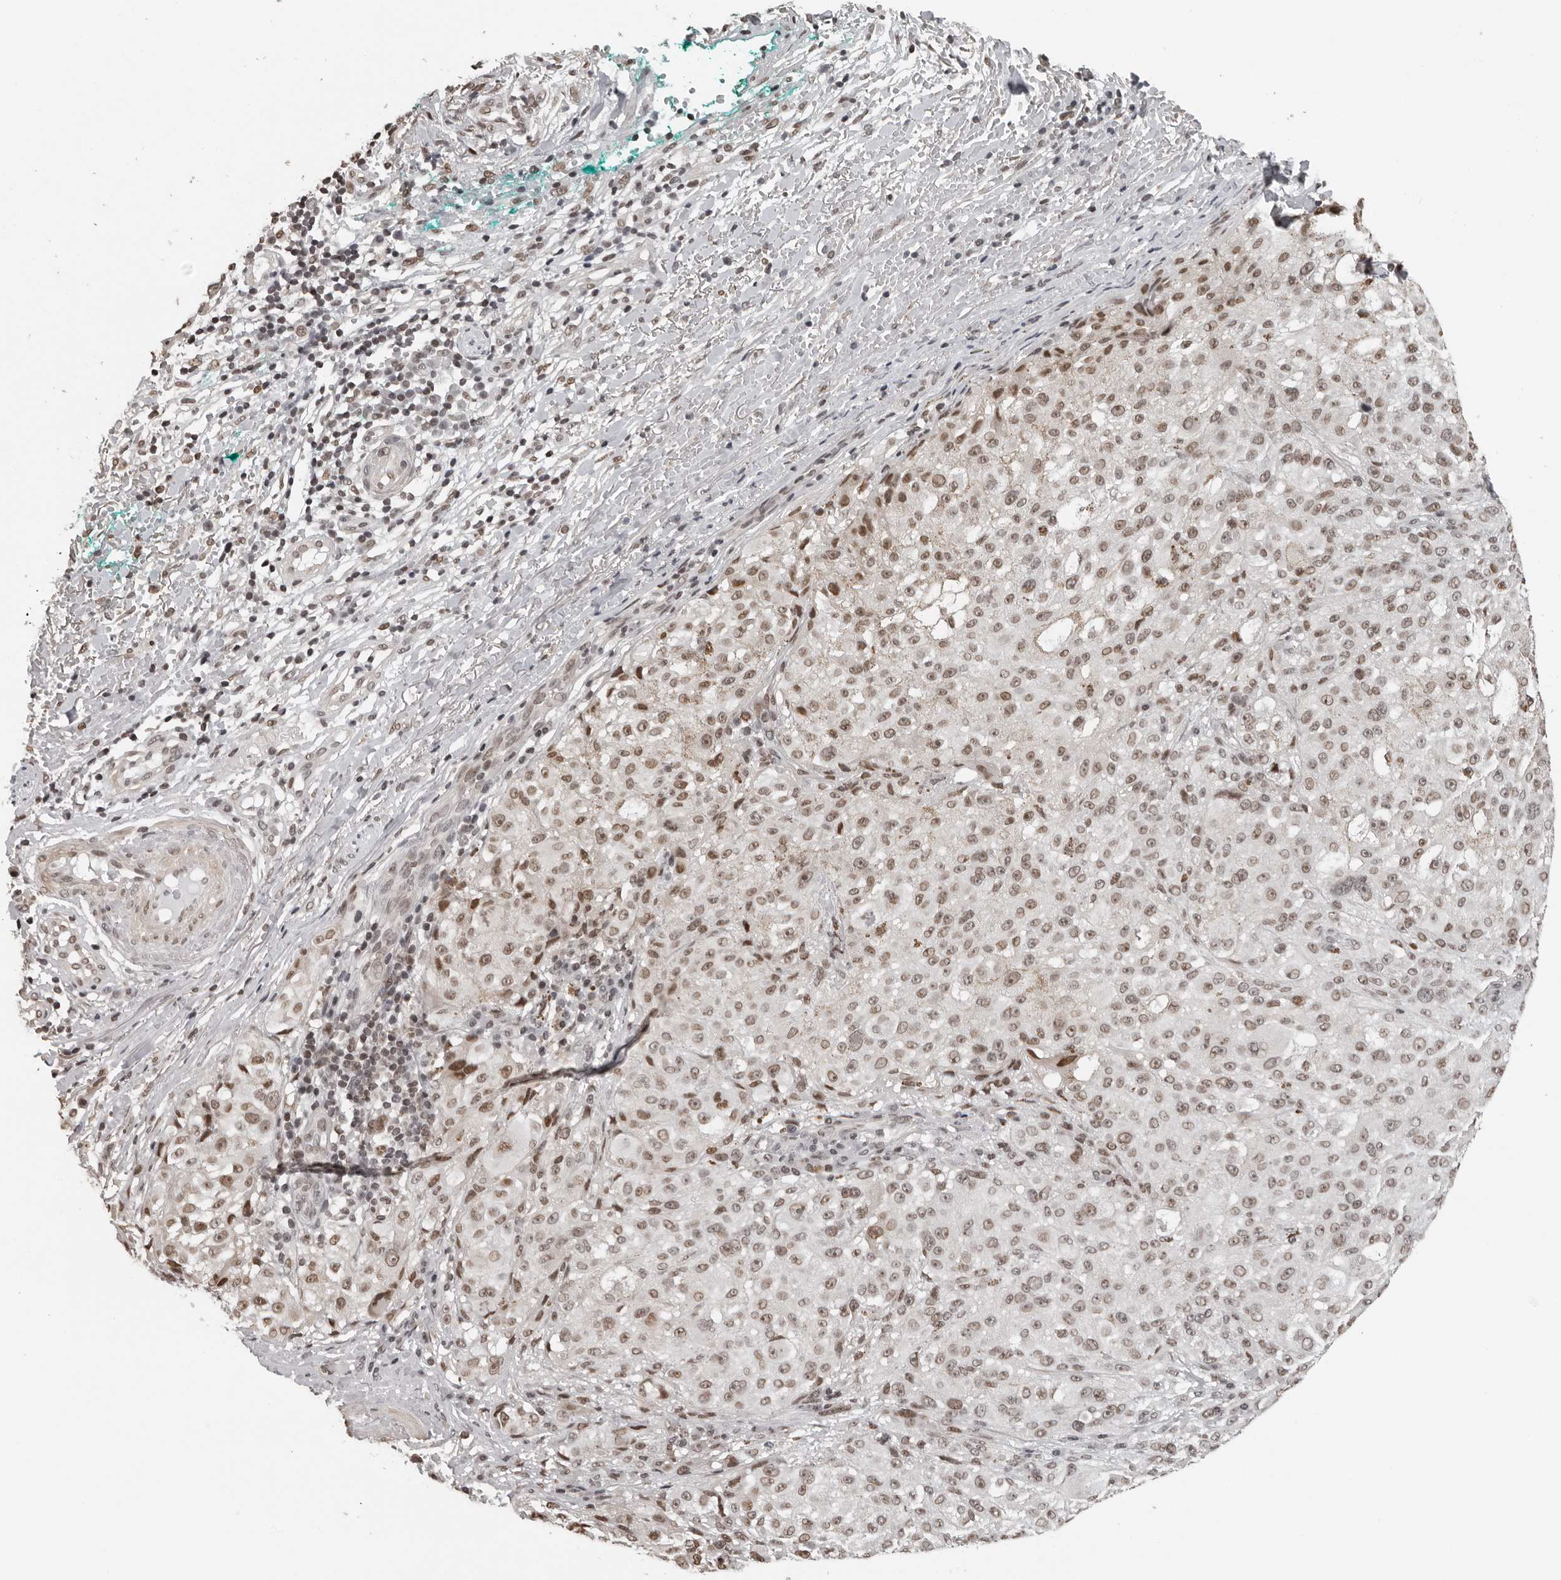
{"staining": {"intensity": "weak", "quantity": ">75%", "location": "nuclear"}, "tissue": "melanoma", "cell_type": "Tumor cells", "image_type": "cancer", "snomed": [{"axis": "morphology", "description": "Necrosis, NOS"}, {"axis": "morphology", "description": "Malignant melanoma, NOS"}, {"axis": "topography", "description": "Skin"}], "caption": "Weak nuclear staining is identified in approximately >75% of tumor cells in melanoma. (DAB (3,3'-diaminobenzidine) IHC, brown staining for protein, blue staining for nuclei).", "gene": "ORC1", "patient": {"sex": "female", "age": 87}}